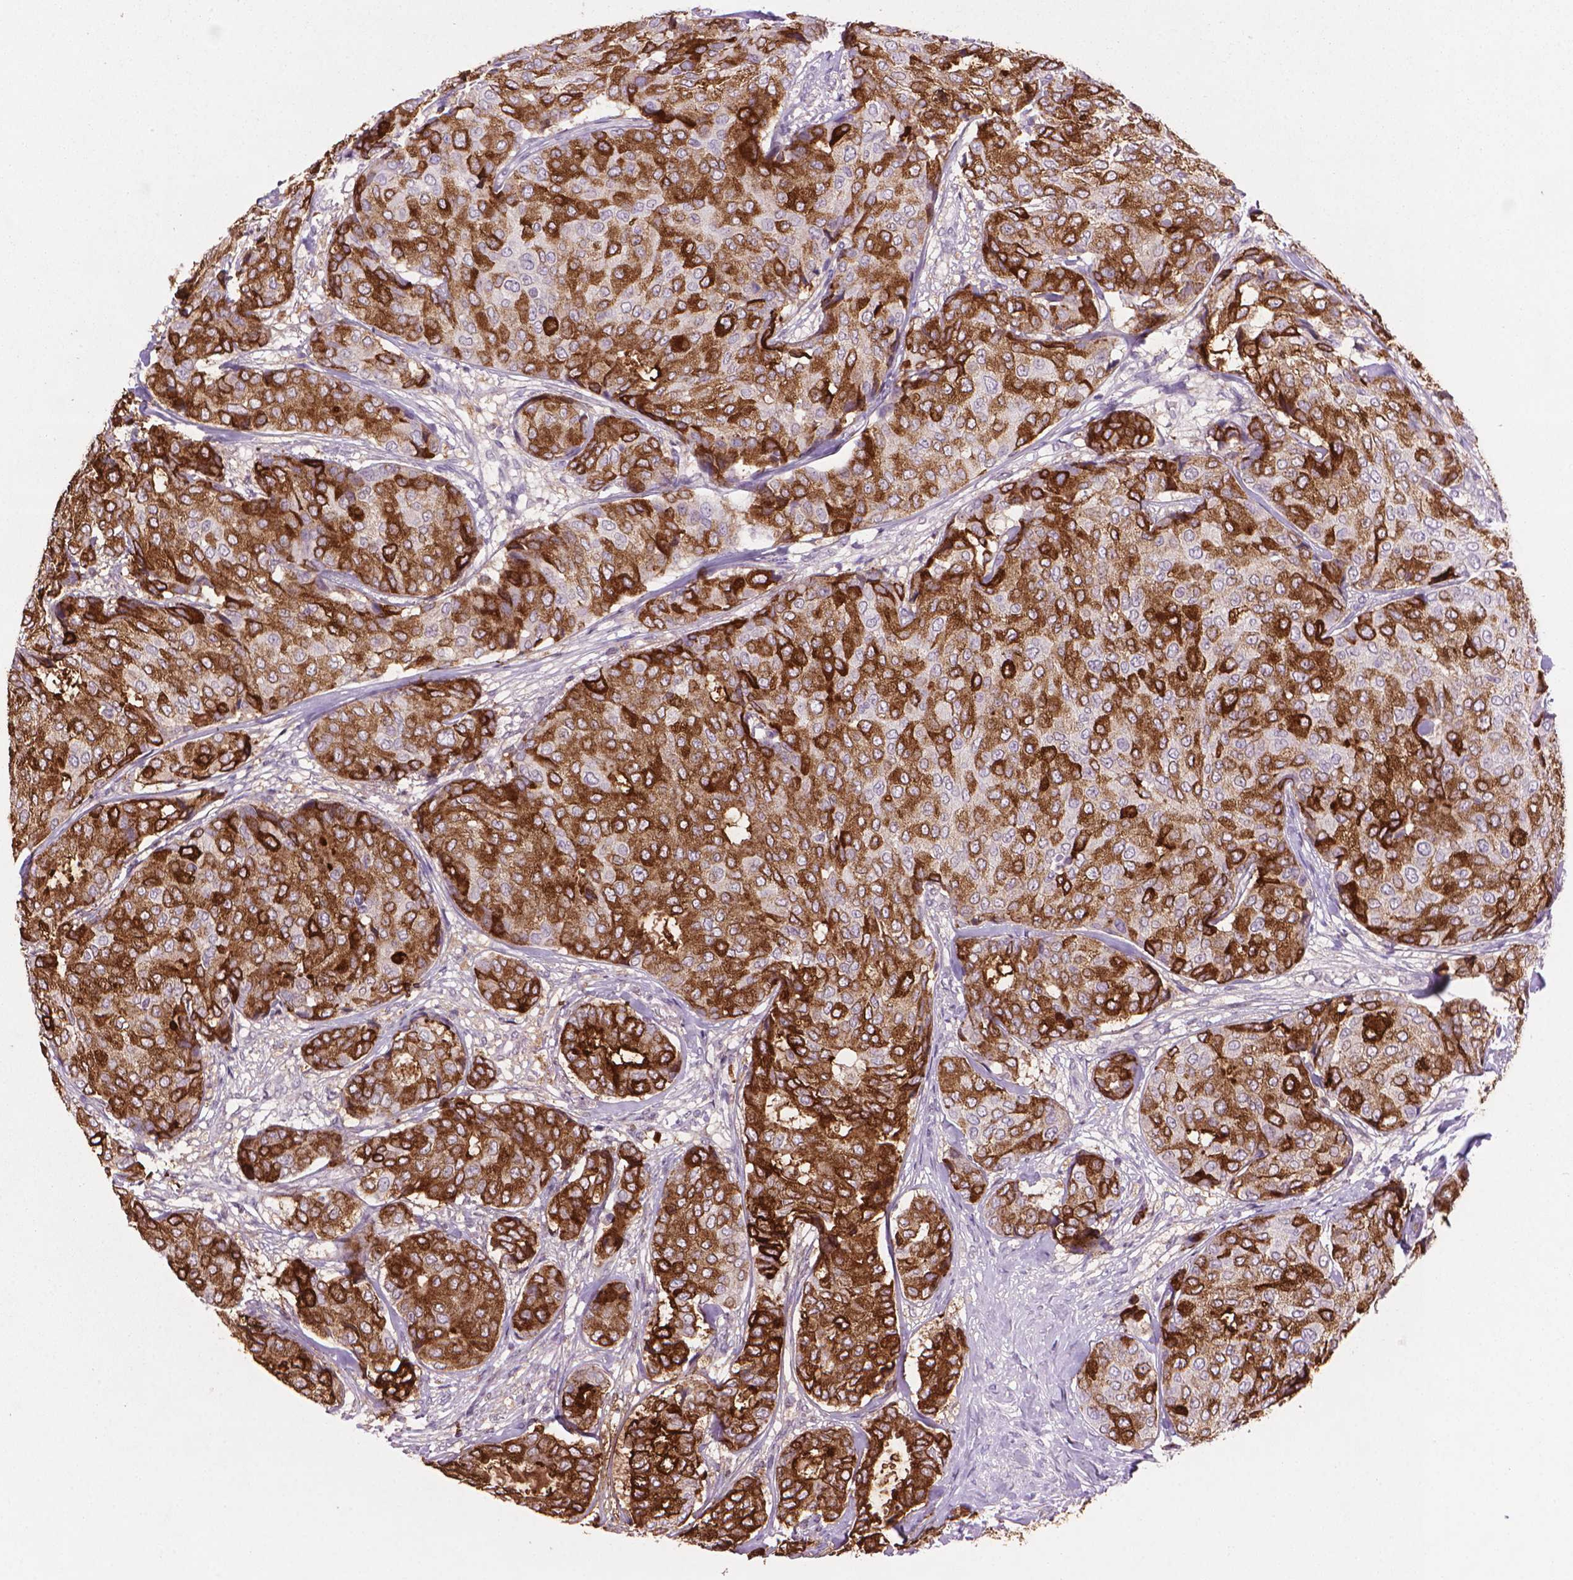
{"staining": {"intensity": "strong", "quantity": "25%-75%", "location": "cytoplasmic/membranous"}, "tissue": "breast cancer", "cell_type": "Tumor cells", "image_type": "cancer", "snomed": [{"axis": "morphology", "description": "Duct carcinoma"}, {"axis": "topography", "description": "Breast"}], "caption": "DAB (3,3'-diaminobenzidine) immunohistochemical staining of human breast cancer displays strong cytoplasmic/membranous protein positivity in about 25%-75% of tumor cells.", "gene": "MUC1", "patient": {"sex": "female", "age": 75}}